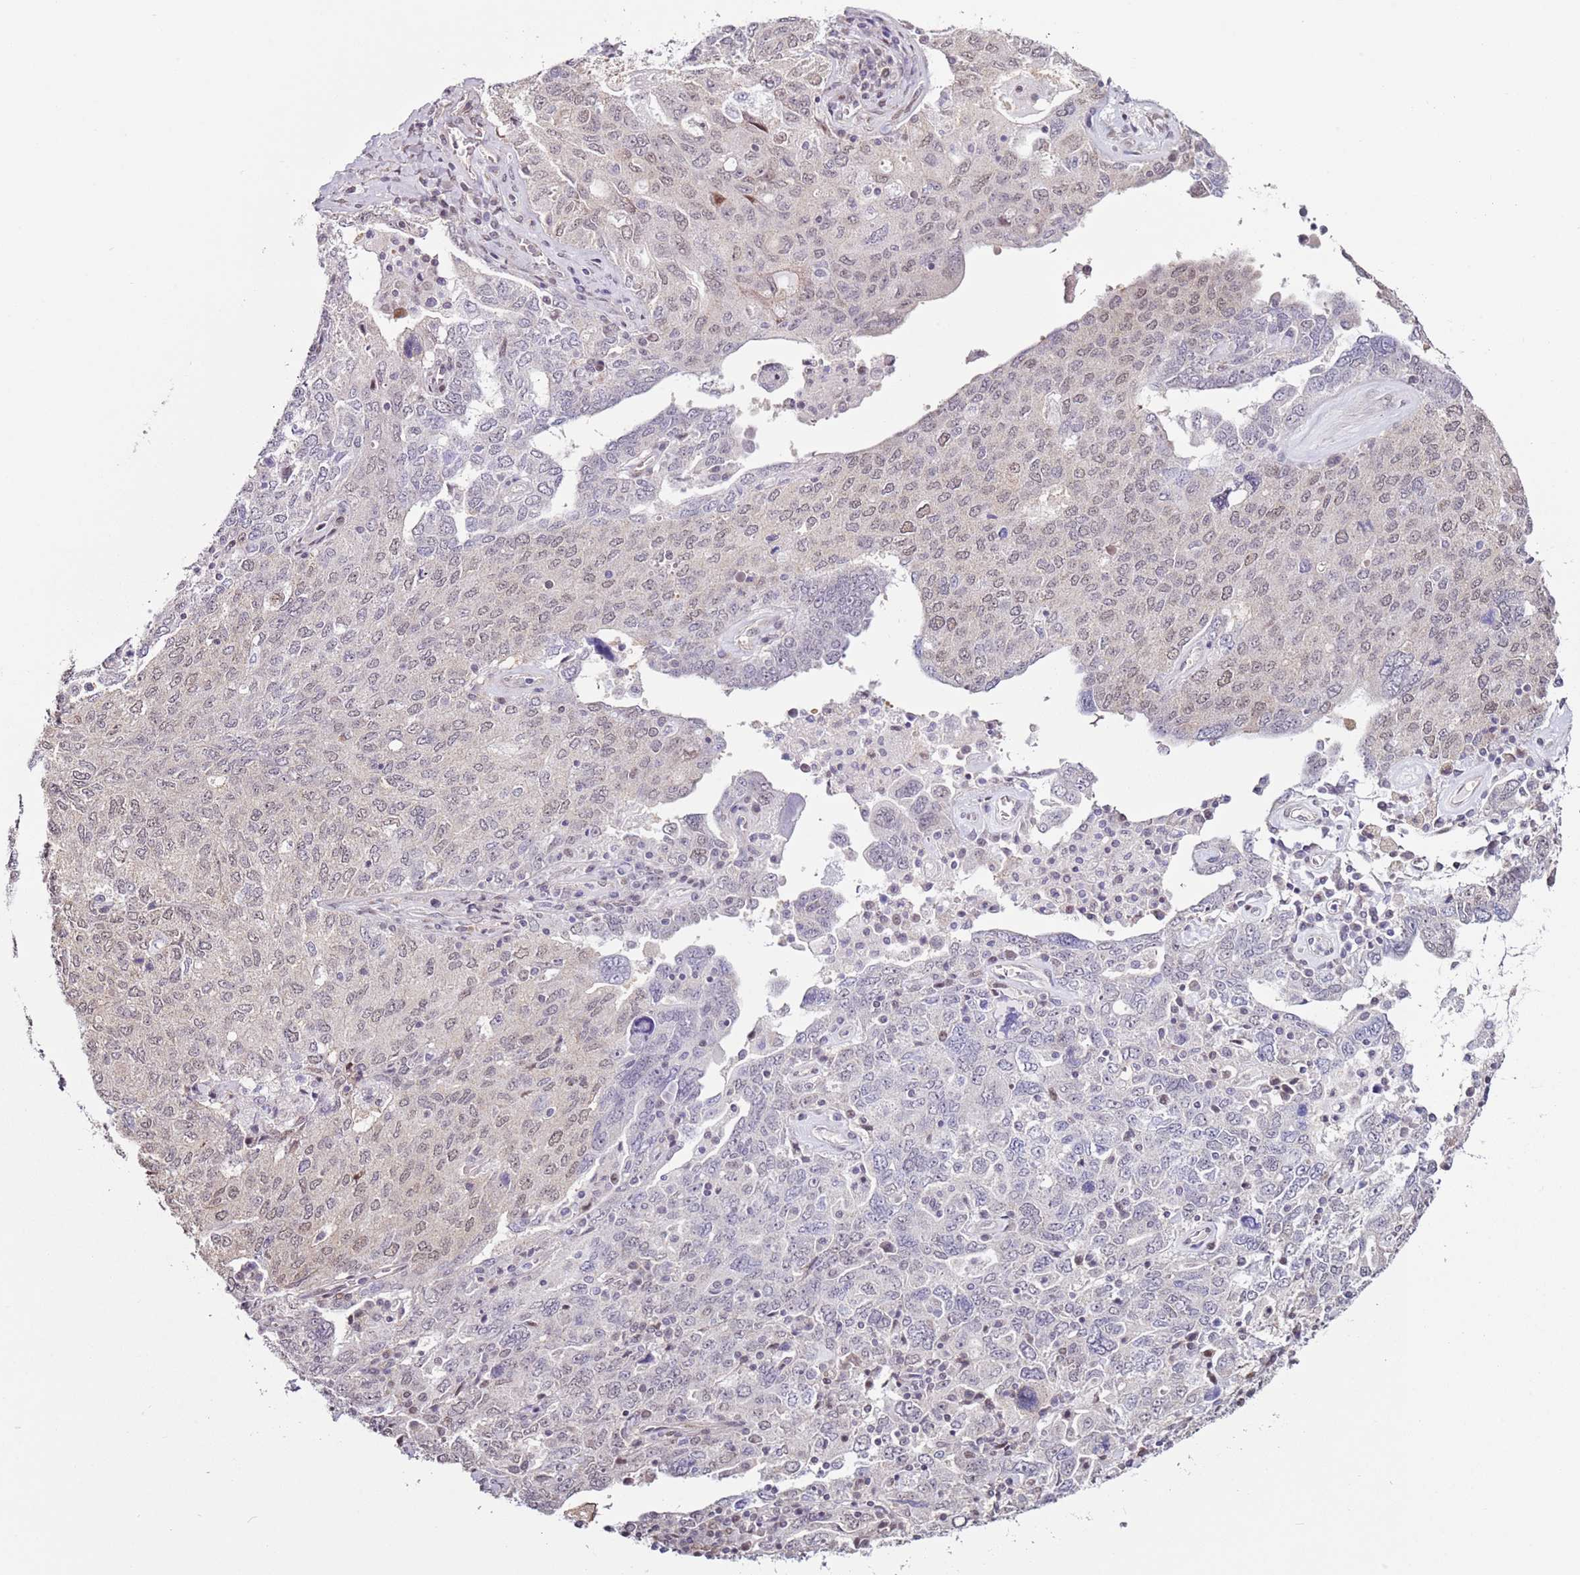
{"staining": {"intensity": "weak", "quantity": "25%-75%", "location": "nuclear"}, "tissue": "ovarian cancer", "cell_type": "Tumor cells", "image_type": "cancer", "snomed": [{"axis": "morphology", "description": "Carcinoma, endometroid"}, {"axis": "topography", "description": "Ovary"}], "caption": "Protein expression analysis of human endometroid carcinoma (ovarian) reveals weak nuclear staining in approximately 25%-75% of tumor cells.", "gene": "PSMD4", "patient": {"sex": "female", "age": 62}}